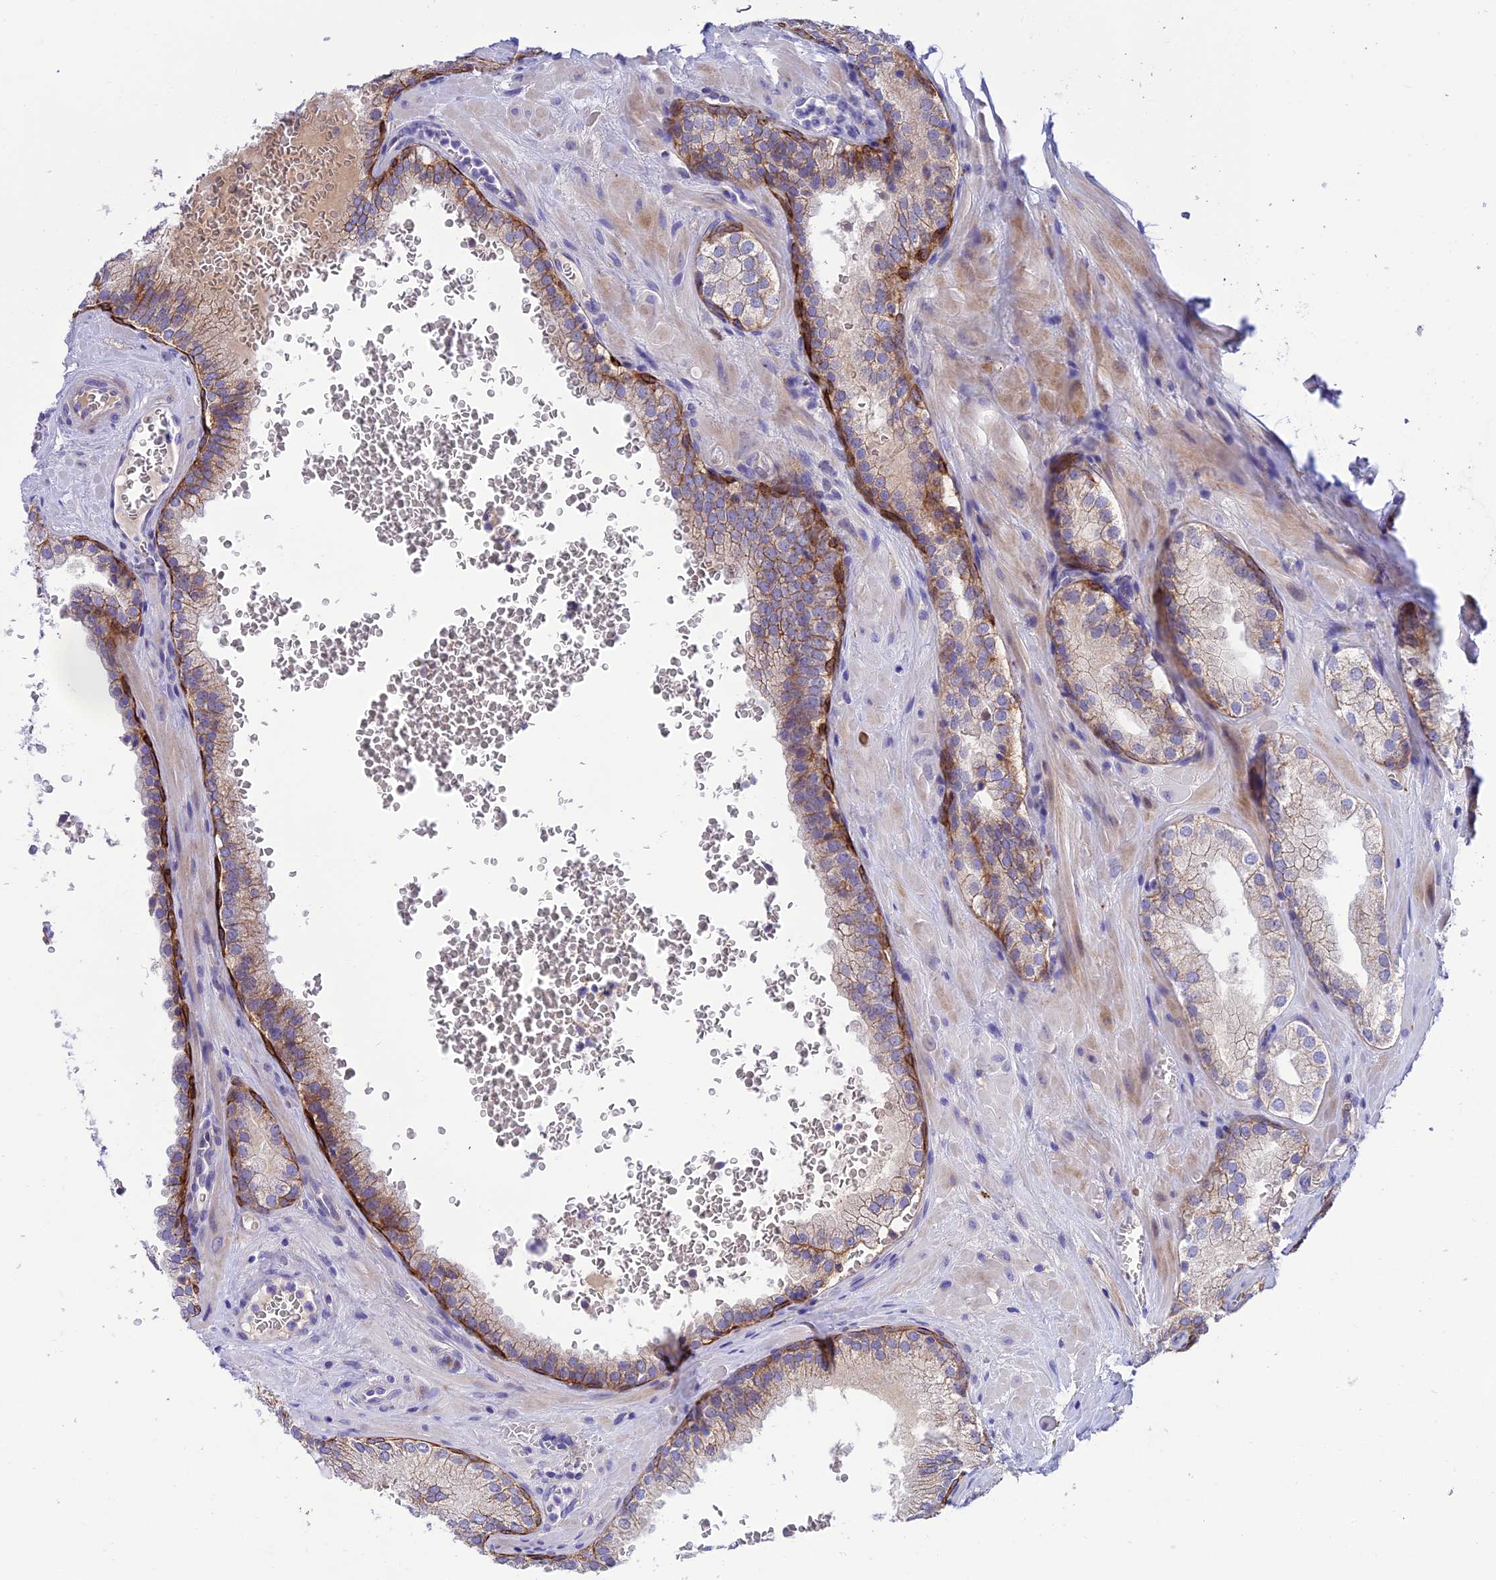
{"staining": {"intensity": "weak", "quantity": "<25%", "location": "cytoplasmic/membranous"}, "tissue": "prostate cancer", "cell_type": "Tumor cells", "image_type": "cancer", "snomed": [{"axis": "morphology", "description": "Adenocarcinoma, Low grade"}, {"axis": "topography", "description": "Prostate"}], "caption": "Tumor cells show no significant expression in prostate adenocarcinoma (low-grade). Brightfield microscopy of IHC stained with DAB (3,3'-diaminobenzidine) (brown) and hematoxylin (blue), captured at high magnification.", "gene": "CCDC157", "patient": {"sex": "male", "age": 60}}